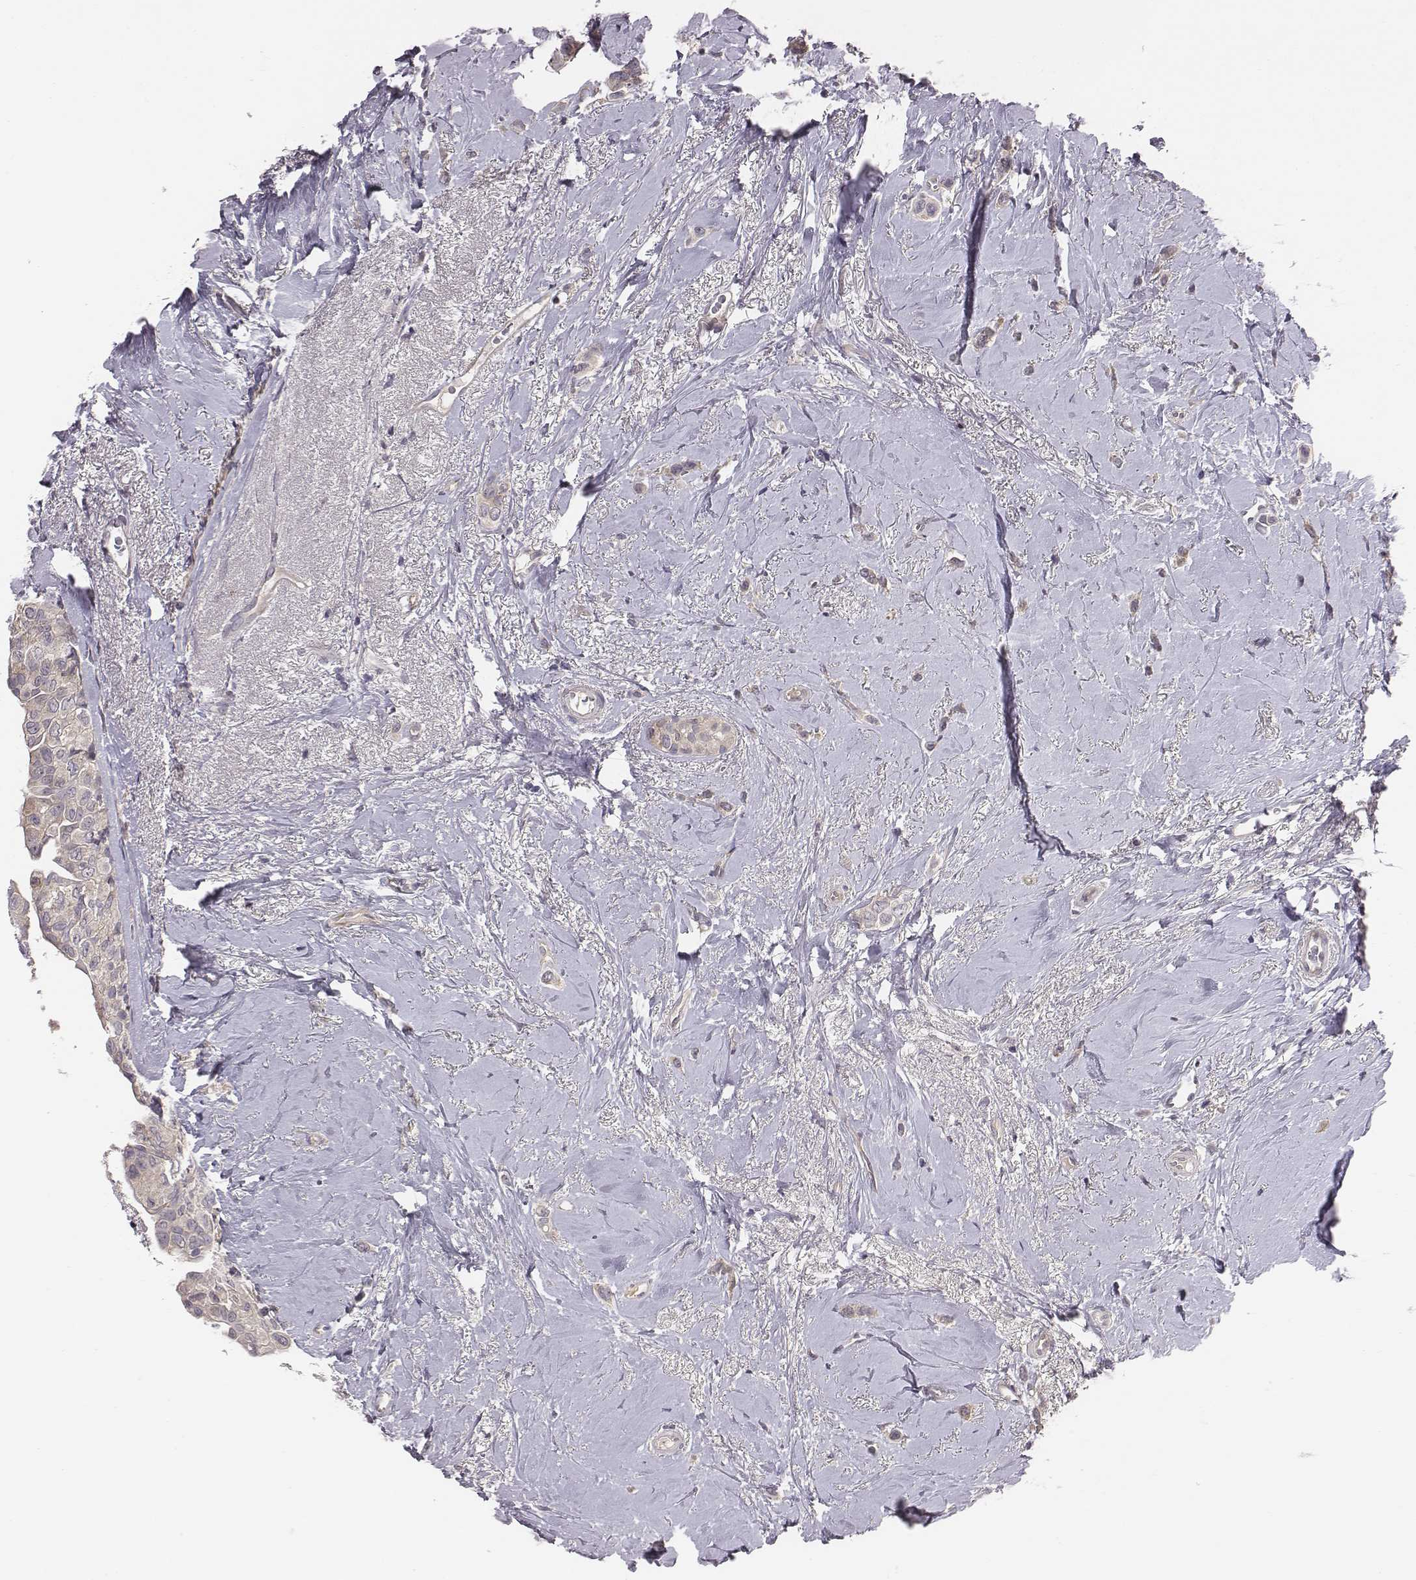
{"staining": {"intensity": "weak", "quantity": ">75%", "location": "cytoplasmic/membranous"}, "tissue": "breast cancer", "cell_type": "Tumor cells", "image_type": "cancer", "snomed": [{"axis": "morphology", "description": "Lobular carcinoma"}, {"axis": "topography", "description": "Breast"}], "caption": "A histopathology image of breast cancer stained for a protein displays weak cytoplasmic/membranous brown staining in tumor cells. (brown staining indicates protein expression, while blue staining denotes nuclei).", "gene": "SMURF2", "patient": {"sex": "female", "age": 66}}